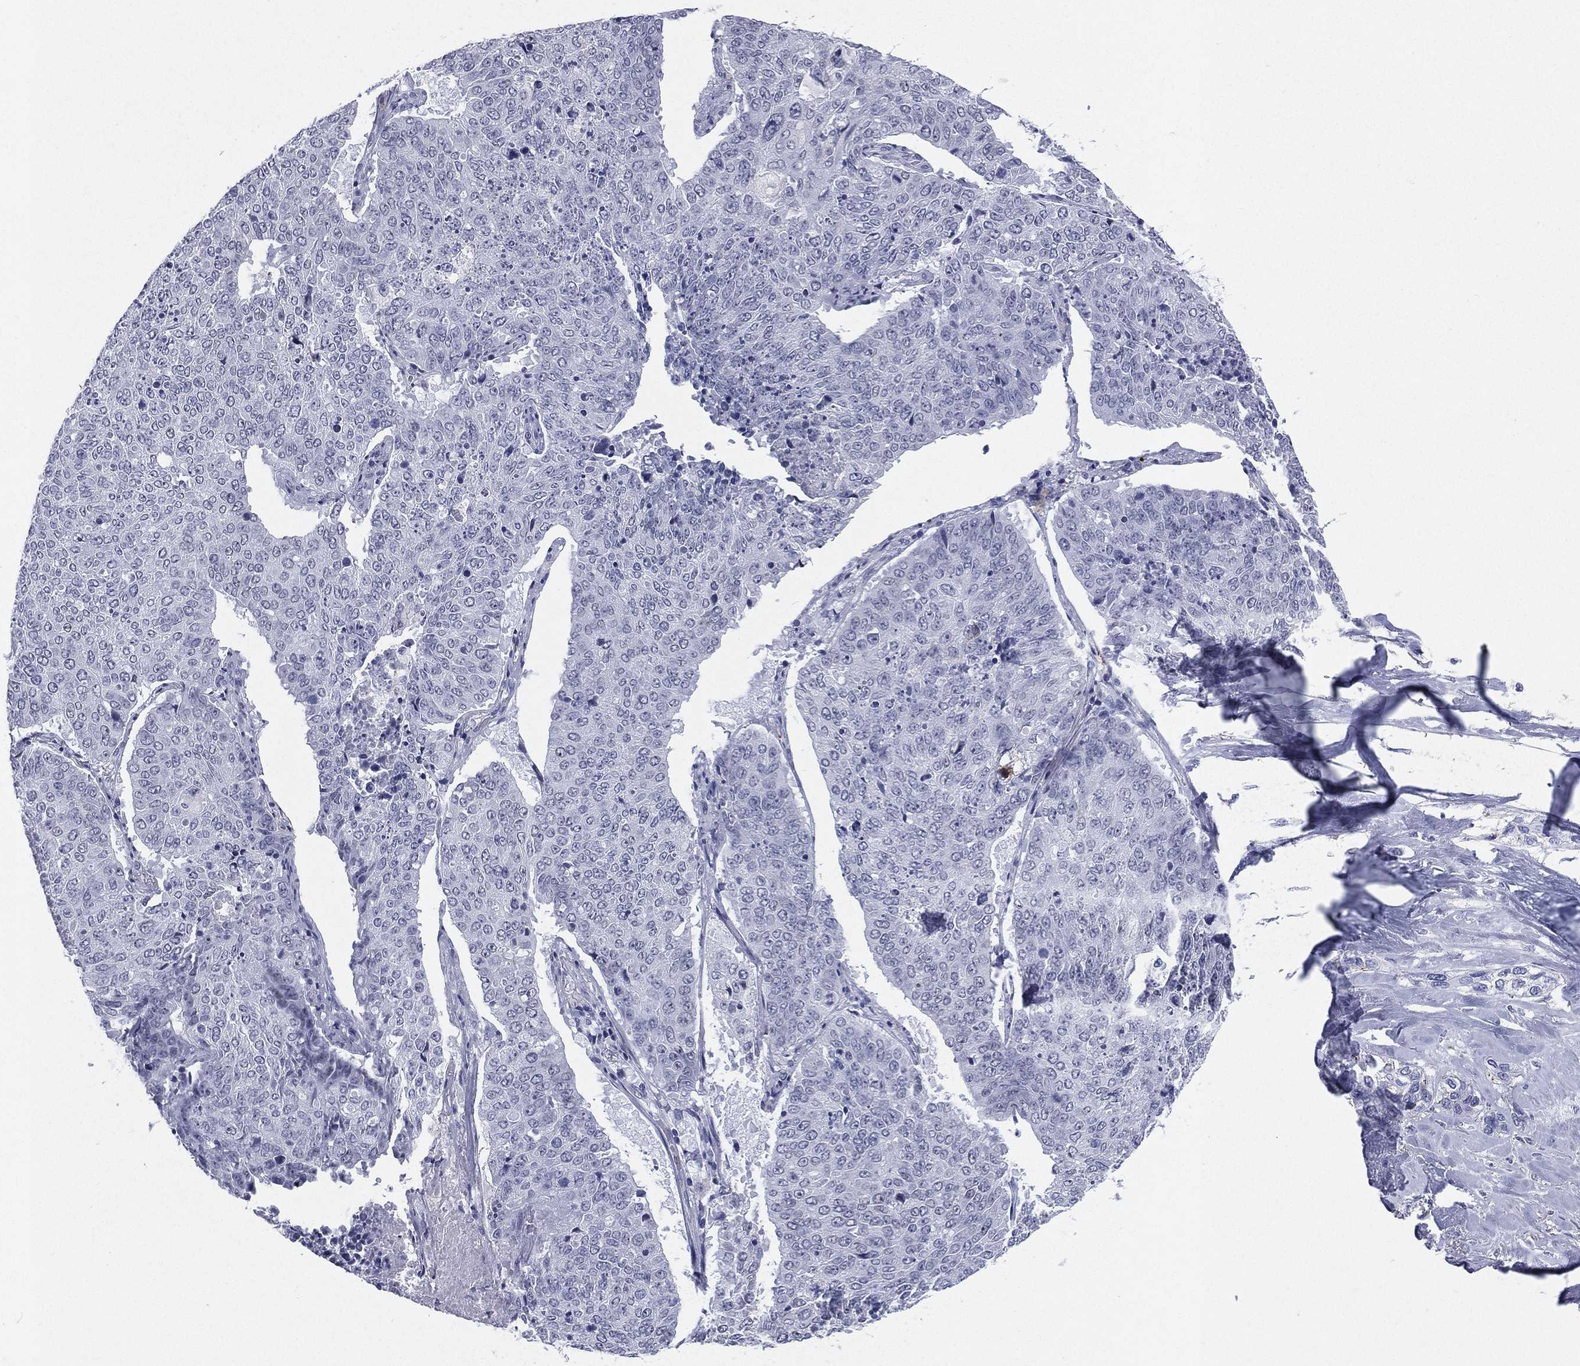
{"staining": {"intensity": "negative", "quantity": "none", "location": "none"}, "tissue": "lung cancer", "cell_type": "Tumor cells", "image_type": "cancer", "snomed": [{"axis": "morphology", "description": "Normal tissue, NOS"}, {"axis": "morphology", "description": "Squamous cell carcinoma, NOS"}, {"axis": "topography", "description": "Bronchus"}, {"axis": "topography", "description": "Lung"}], "caption": "This is an IHC photomicrograph of human squamous cell carcinoma (lung). There is no staining in tumor cells.", "gene": "HLA-DOA", "patient": {"sex": "male", "age": 64}}